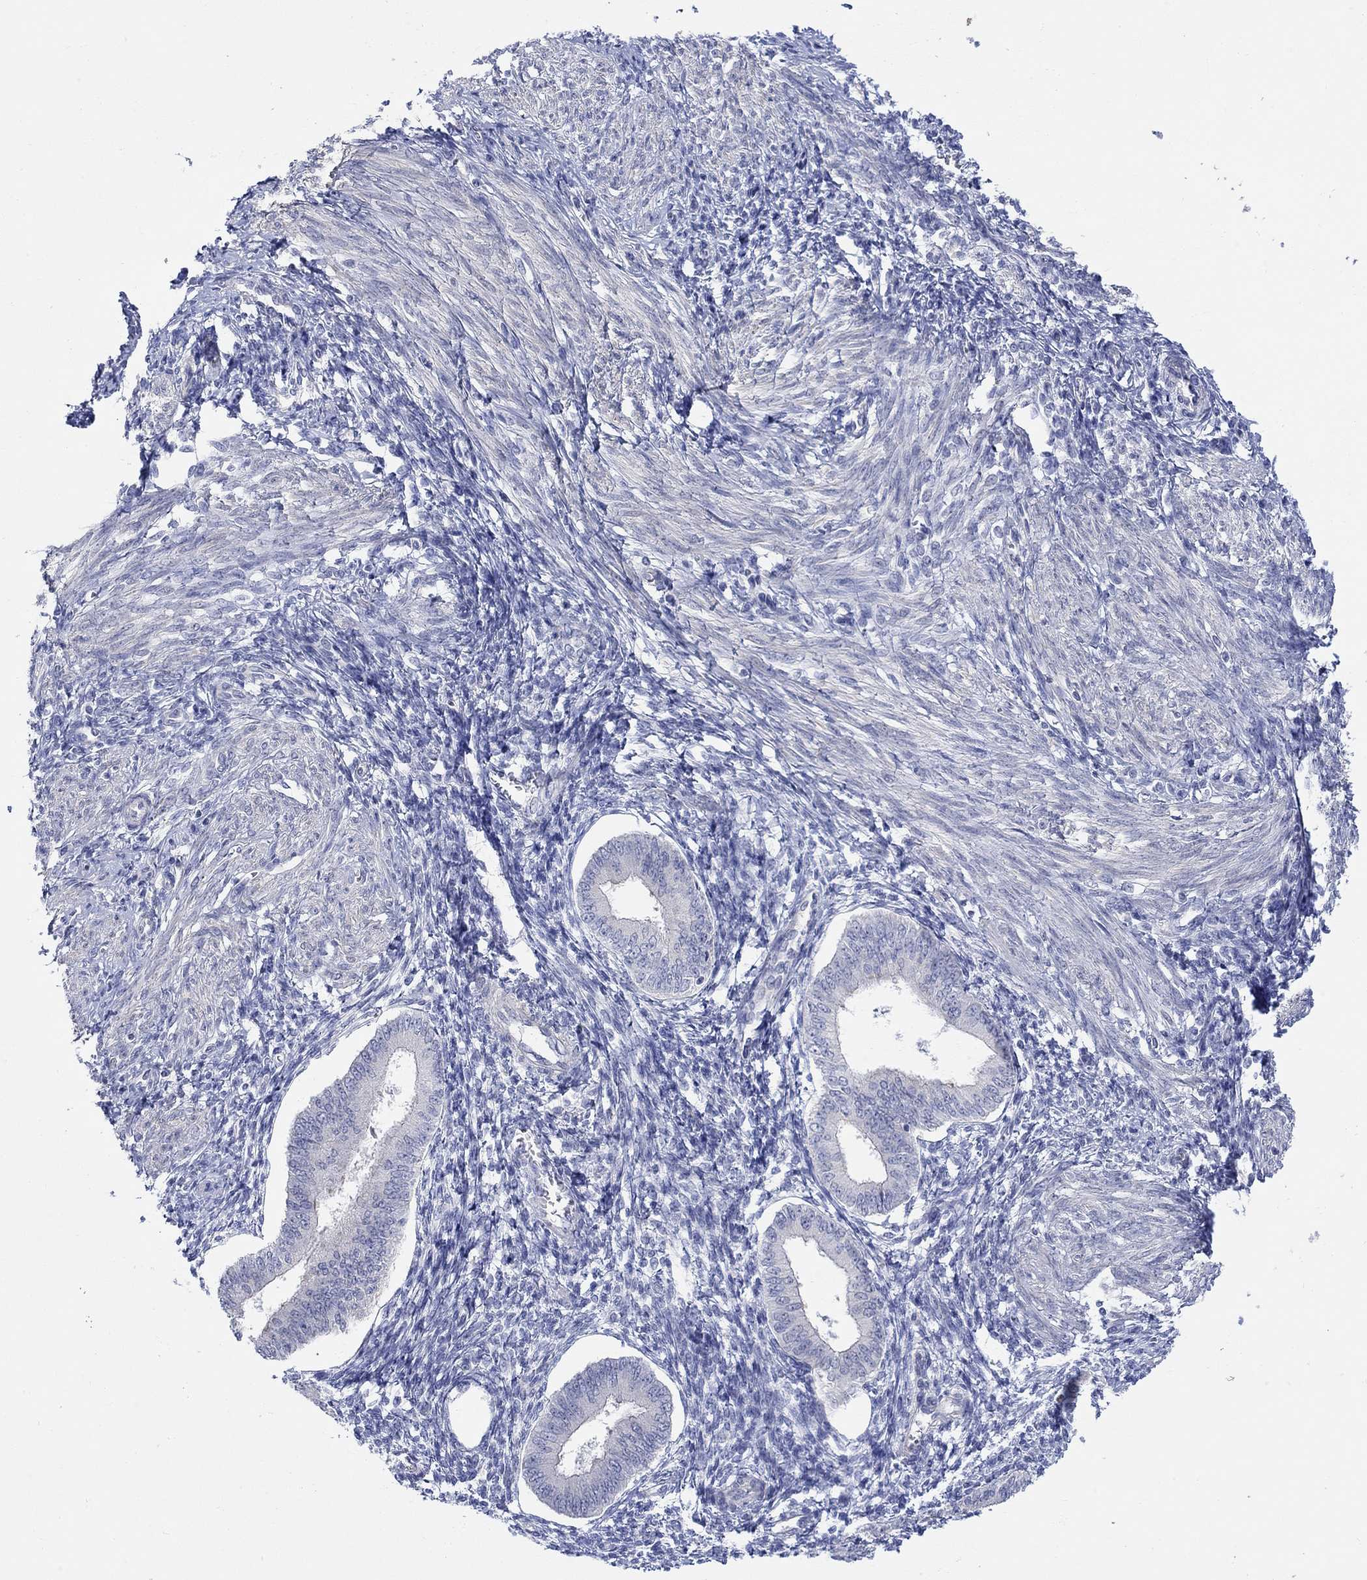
{"staining": {"intensity": "negative", "quantity": "none", "location": "none"}, "tissue": "endometrium", "cell_type": "Cells in endometrial stroma", "image_type": "normal", "snomed": [{"axis": "morphology", "description": "Normal tissue, NOS"}, {"axis": "topography", "description": "Endometrium"}], "caption": "This is an IHC histopathology image of normal endometrium. There is no expression in cells in endometrial stroma.", "gene": "KRT222", "patient": {"sex": "female", "age": 42}}